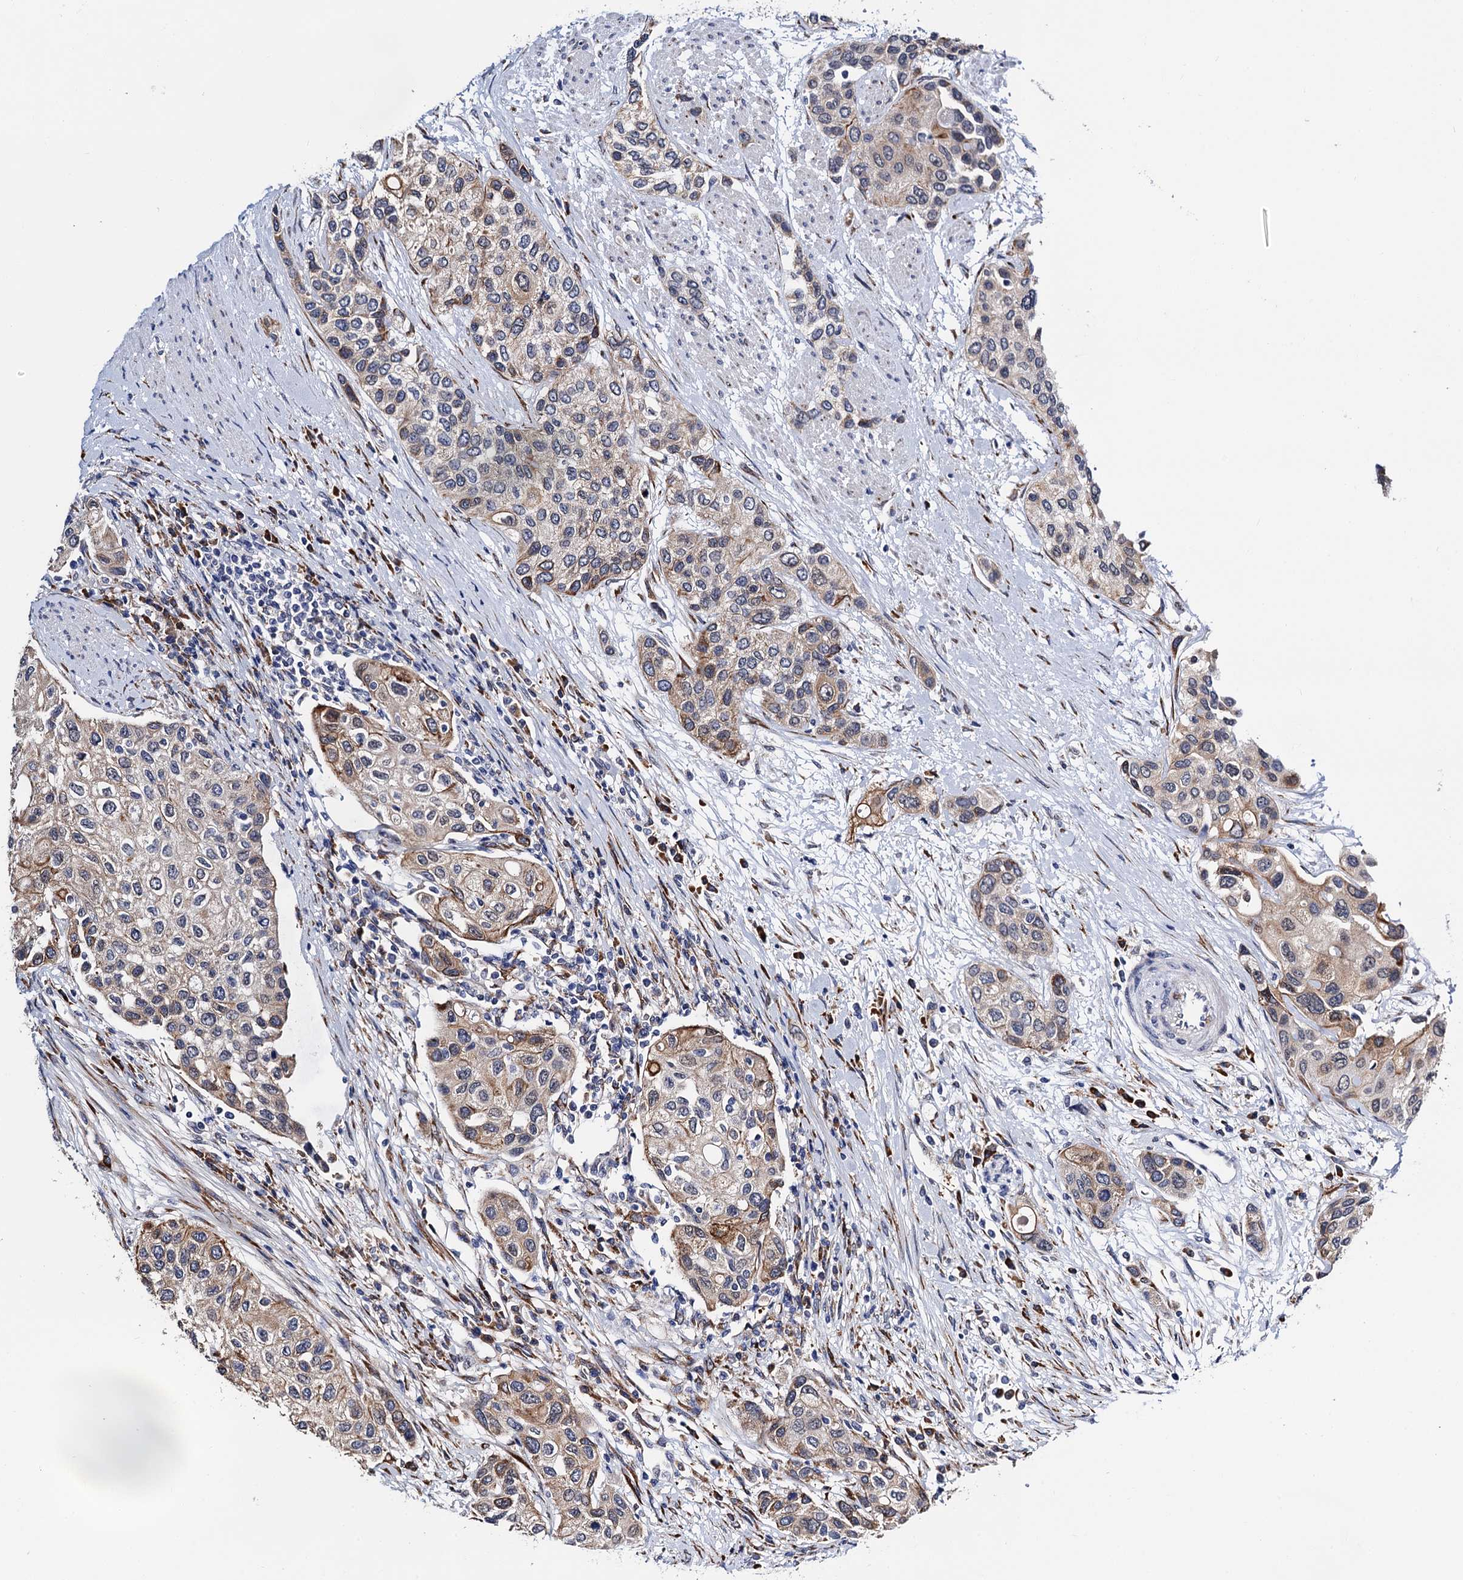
{"staining": {"intensity": "moderate", "quantity": "<25%", "location": "cytoplasmic/membranous"}, "tissue": "urothelial cancer", "cell_type": "Tumor cells", "image_type": "cancer", "snomed": [{"axis": "morphology", "description": "Normal tissue, NOS"}, {"axis": "morphology", "description": "Urothelial carcinoma, High grade"}, {"axis": "topography", "description": "Vascular tissue"}, {"axis": "topography", "description": "Urinary bladder"}], "caption": "IHC (DAB) staining of urothelial cancer shows moderate cytoplasmic/membranous protein positivity in approximately <25% of tumor cells. The protein is stained brown, and the nuclei are stained in blue (DAB IHC with brightfield microscopy, high magnification).", "gene": "SLC7A10", "patient": {"sex": "female", "age": 56}}